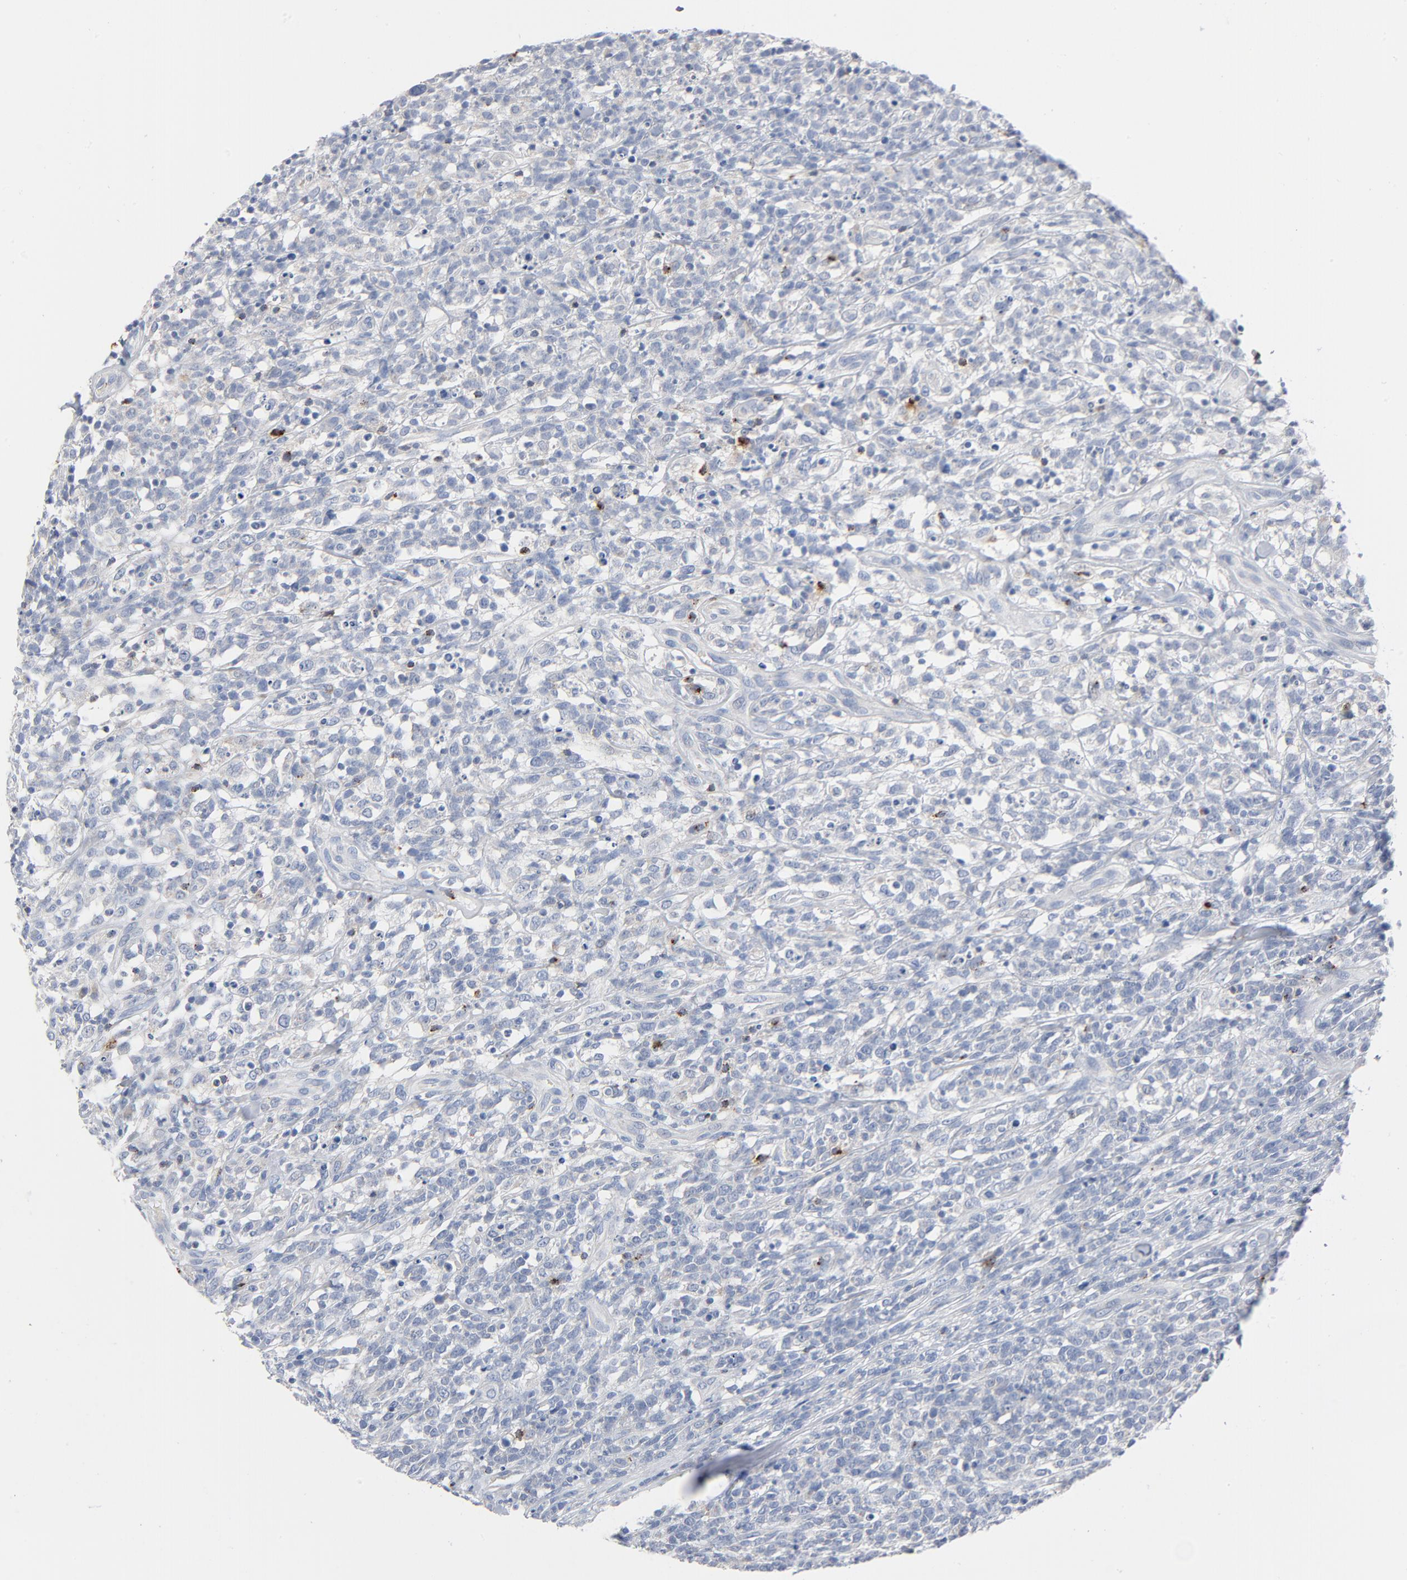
{"staining": {"intensity": "negative", "quantity": "none", "location": "none"}, "tissue": "lymphoma", "cell_type": "Tumor cells", "image_type": "cancer", "snomed": [{"axis": "morphology", "description": "Malignant lymphoma, non-Hodgkin's type, High grade"}, {"axis": "topography", "description": "Lymph node"}], "caption": "This is an immunohistochemistry (IHC) image of lymphoma. There is no staining in tumor cells.", "gene": "GZMB", "patient": {"sex": "female", "age": 73}}